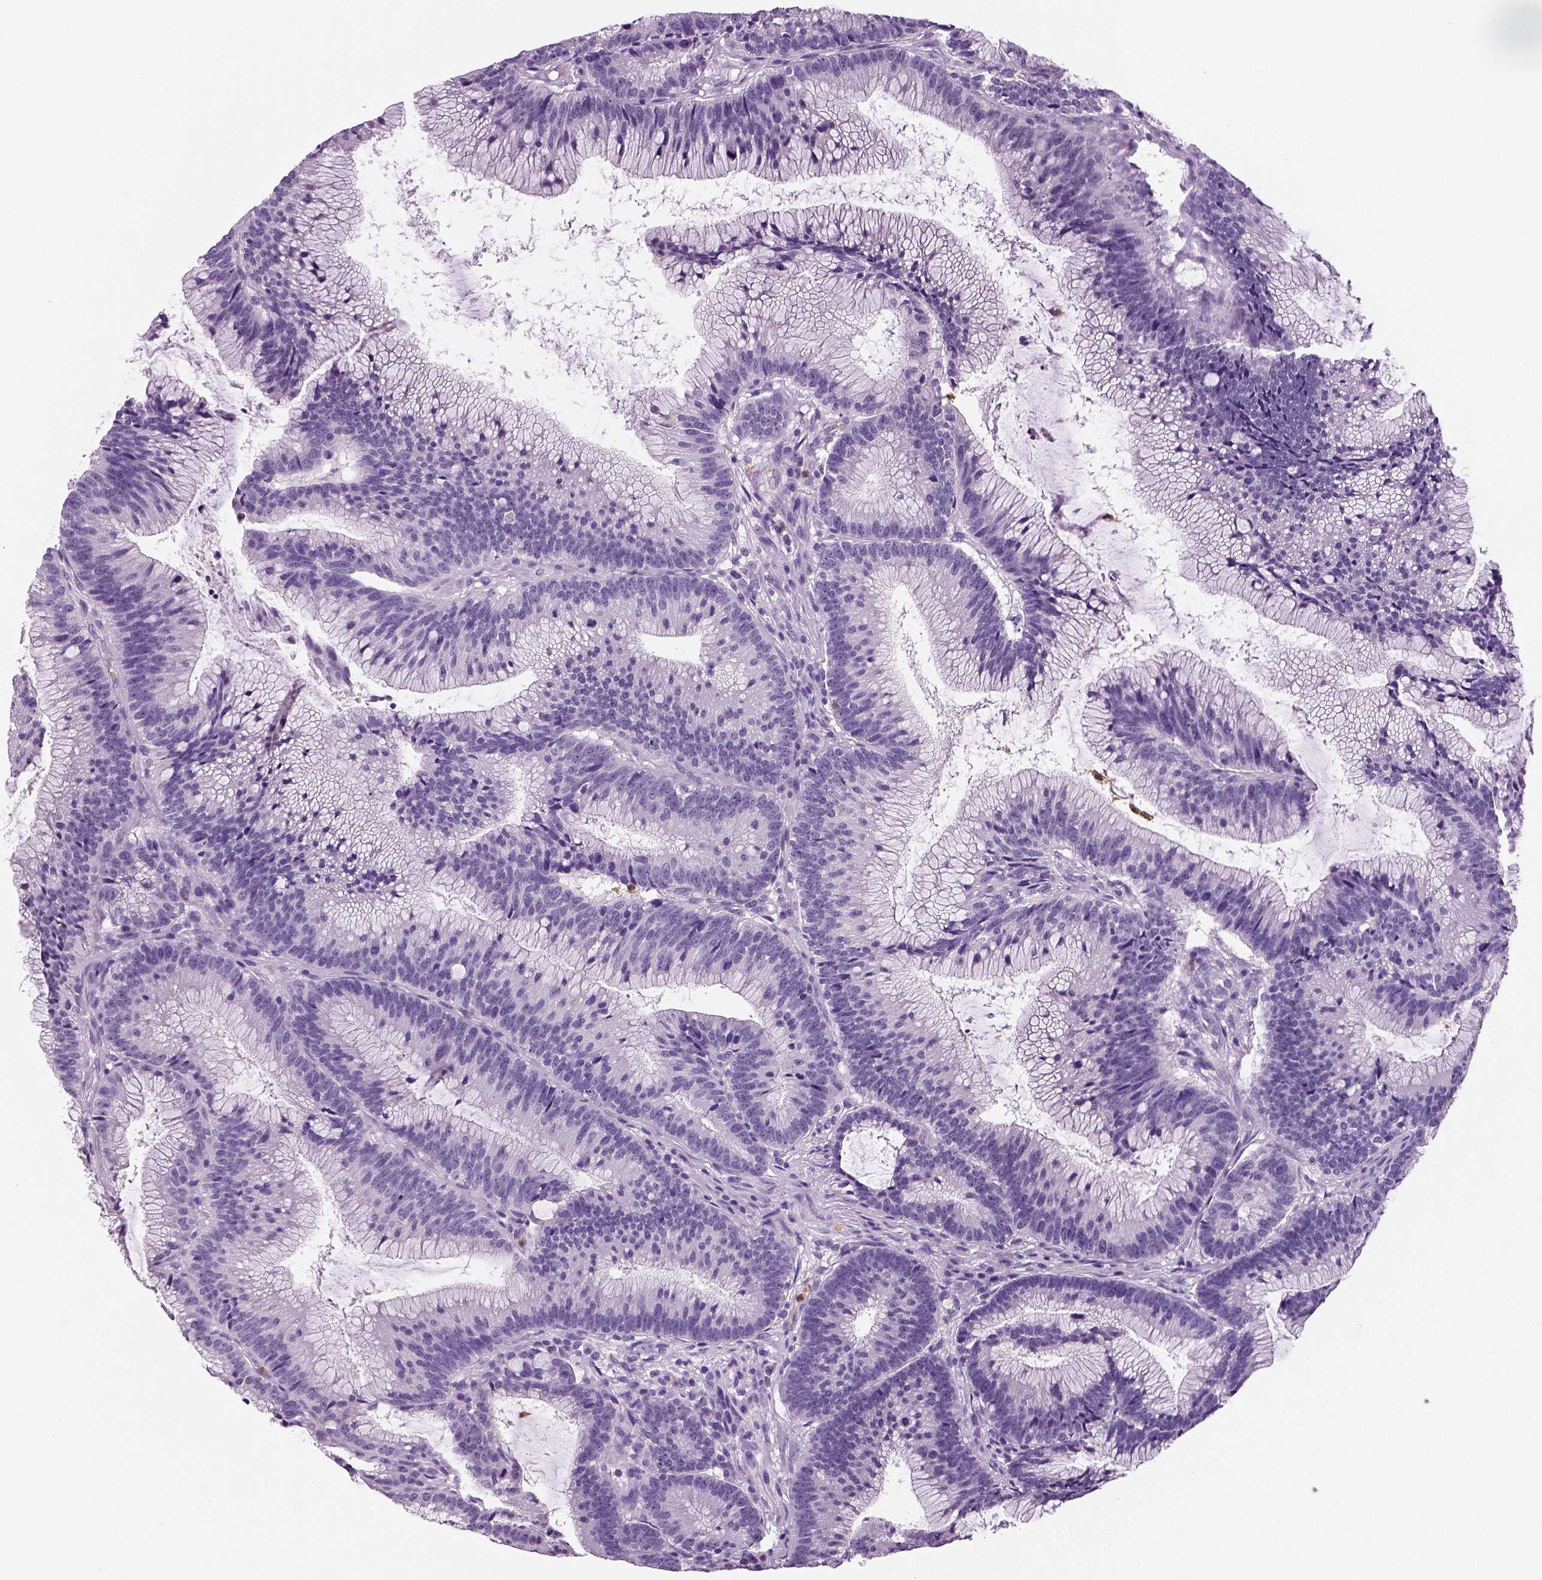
{"staining": {"intensity": "negative", "quantity": "none", "location": "none"}, "tissue": "colorectal cancer", "cell_type": "Tumor cells", "image_type": "cancer", "snomed": [{"axis": "morphology", "description": "Adenocarcinoma, NOS"}, {"axis": "topography", "description": "Colon"}], "caption": "Immunohistochemistry (IHC) image of colorectal adenocarcinoma stained for a protein (brown), which shows no expression in tumor cells.", "gene": "NECAB2", "patient": {"sex": "female", "age": 78}}